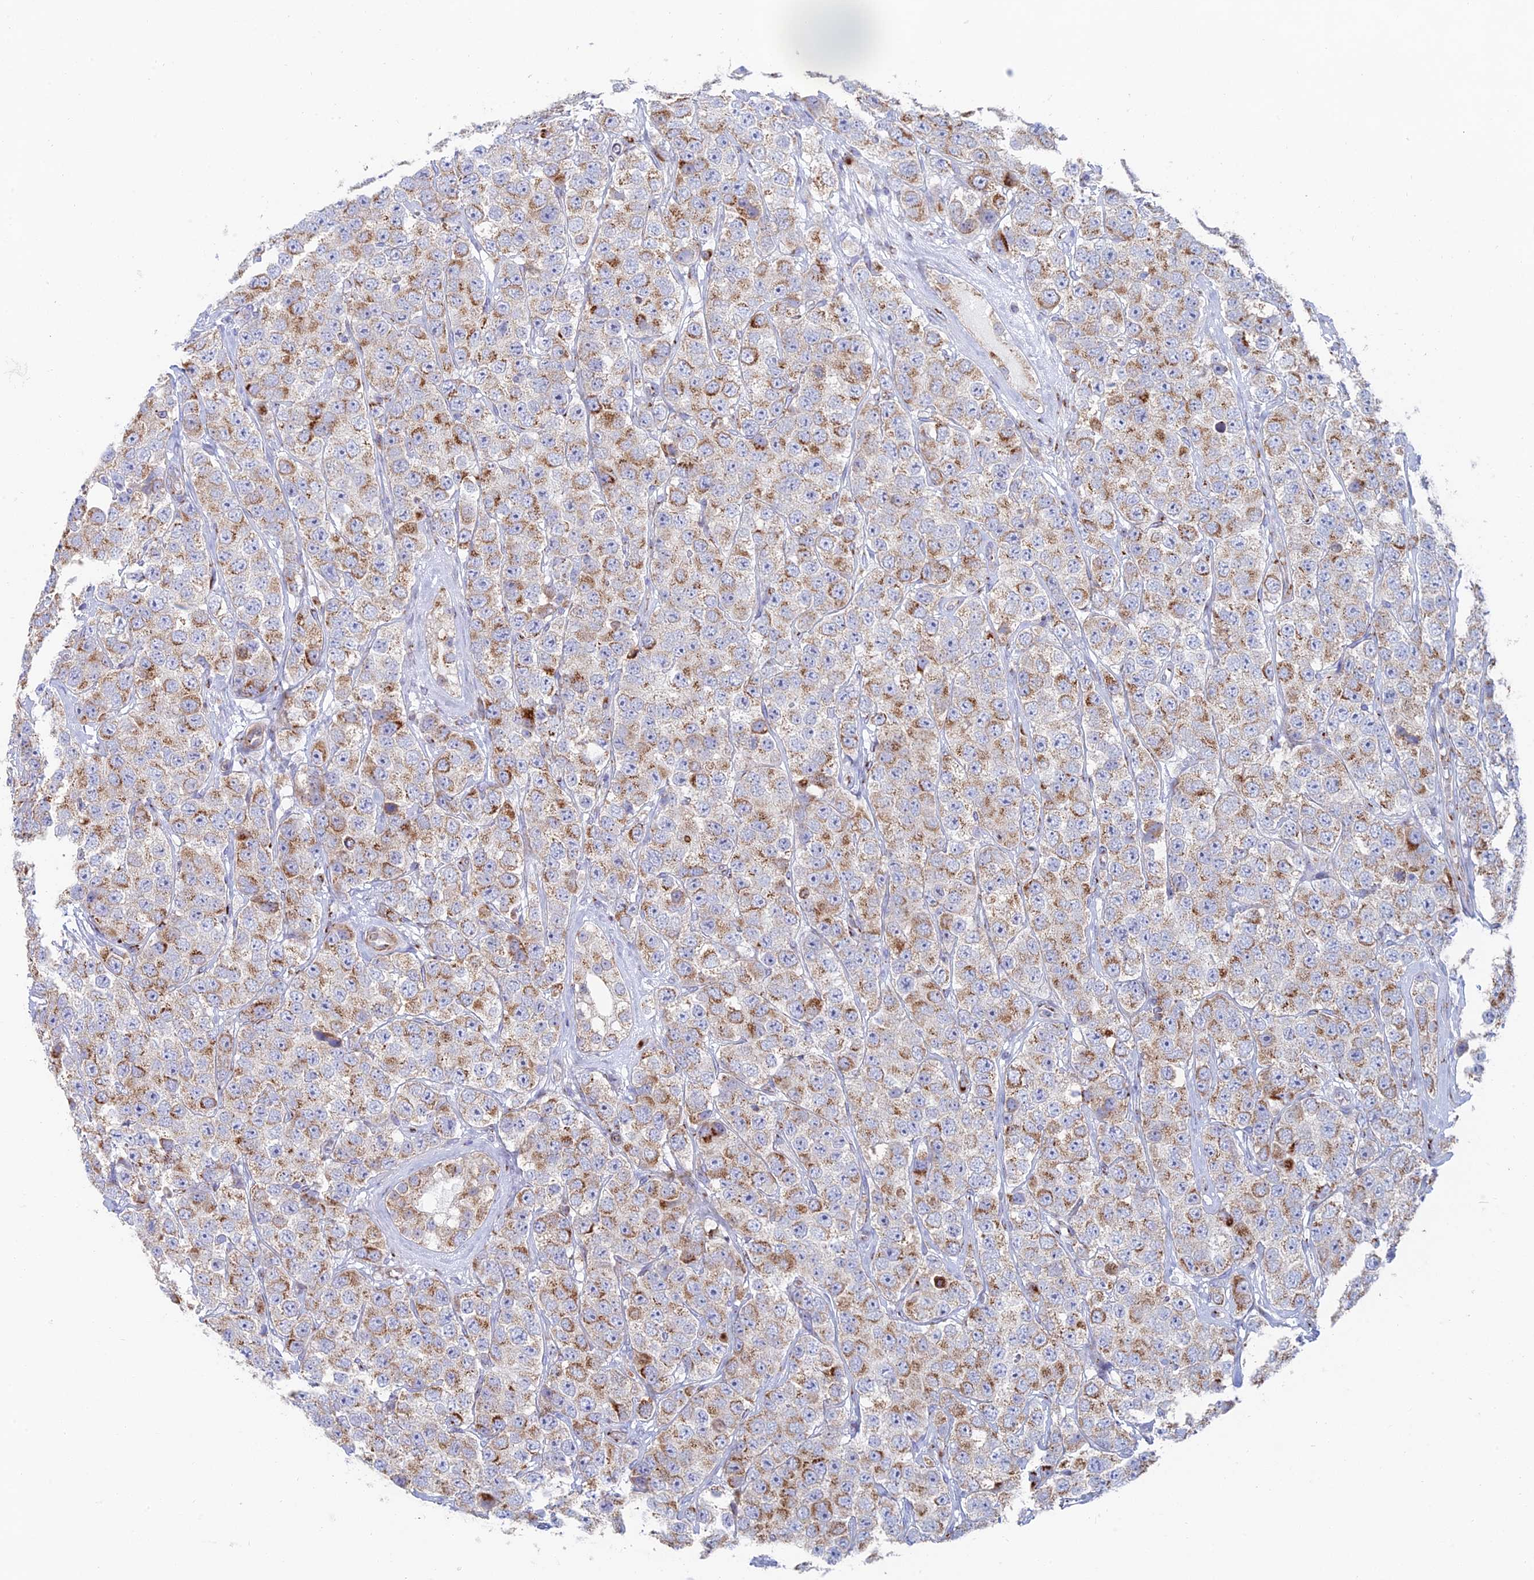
{"staining": {"intensity": "moderate", "quantity": "25%-75%", "location": "cytoplasmic/membranous"}, "tissue": "testis cancer", "cell_type": "Tumor cells", "image_type": "cancer", "snomed": [{"axis": "morphology", "description": "Seminoma, NOS"}, {"axis": "topography", "description": "Testis"}], "caption": "Immunohistochemistry staining of testis seminoma, which reveals medium levels of moderate cytoplasmic/membranous positivity in about 25%-75% of tumor cells indicating moderate cytoplasmic/membranous protein expression. The staining was performed using DAB (3,3'-diaminobenzidine) (brown) for protein detection and nuclei were counterstained in hematoxylin (blue).", "gene": "HS2ST1", "patient": {"sex": "male", "age": 28}}